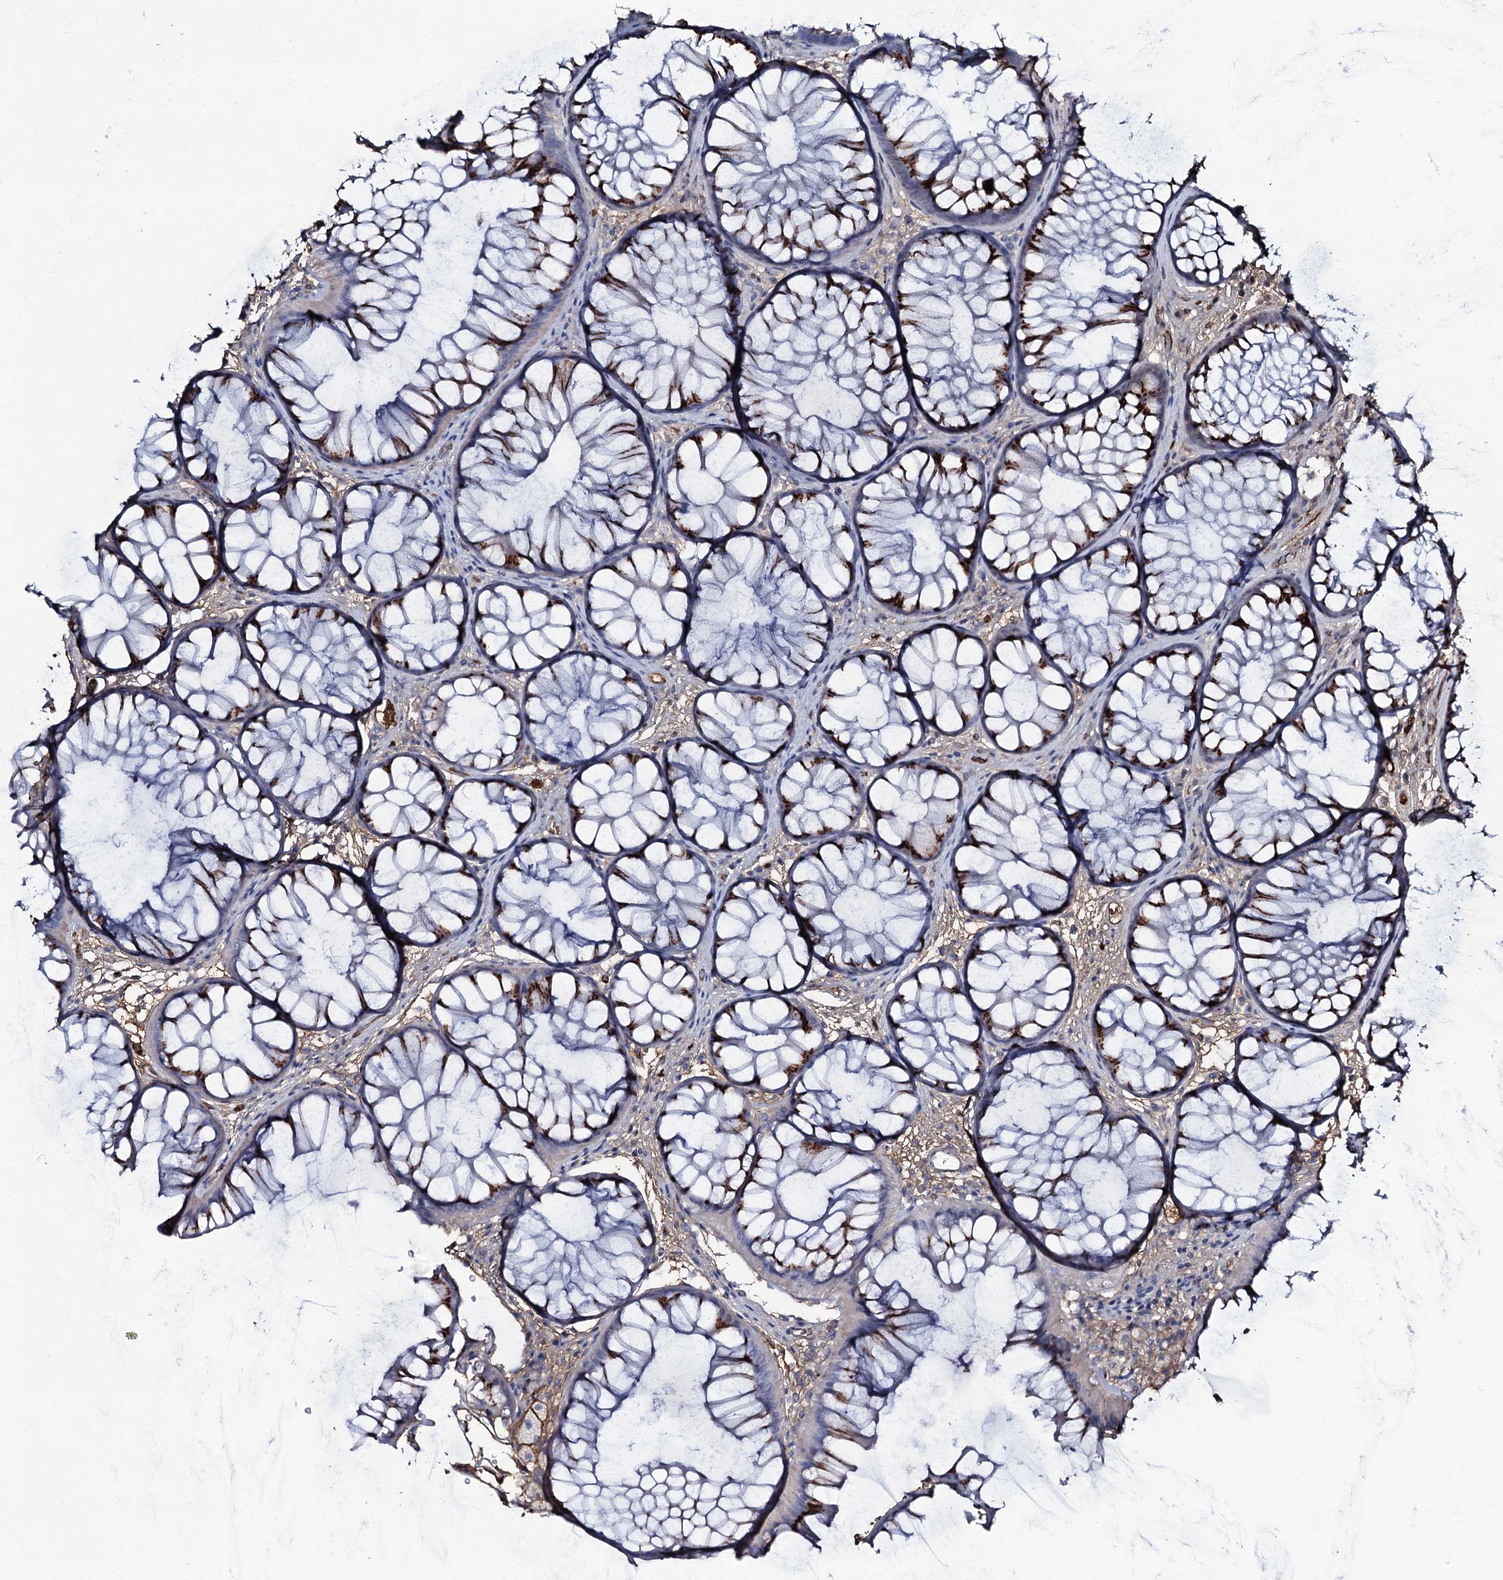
{"staining": {"intensity": "moderate", "quantity": ">75%", "location": "cytoplasmic/membranous"}, "tissue": "colon", "cell_type": "Endothelial cells", "image_type": "normal", "snomed": [{"axis": "morphology", "description": "Normal tissue, NOS"}, {"axis": "topography", "description": "Colon"}], "caption": "A high-resolution histopathology image shows immunohistochemistry (IHC) staining of benign colon, which displays moderate cytoplasmic/membranous expression in approximately >75% of endothelial cells.", "gene": "EDN1", "patient": {"sex": "female", "age": 82}}